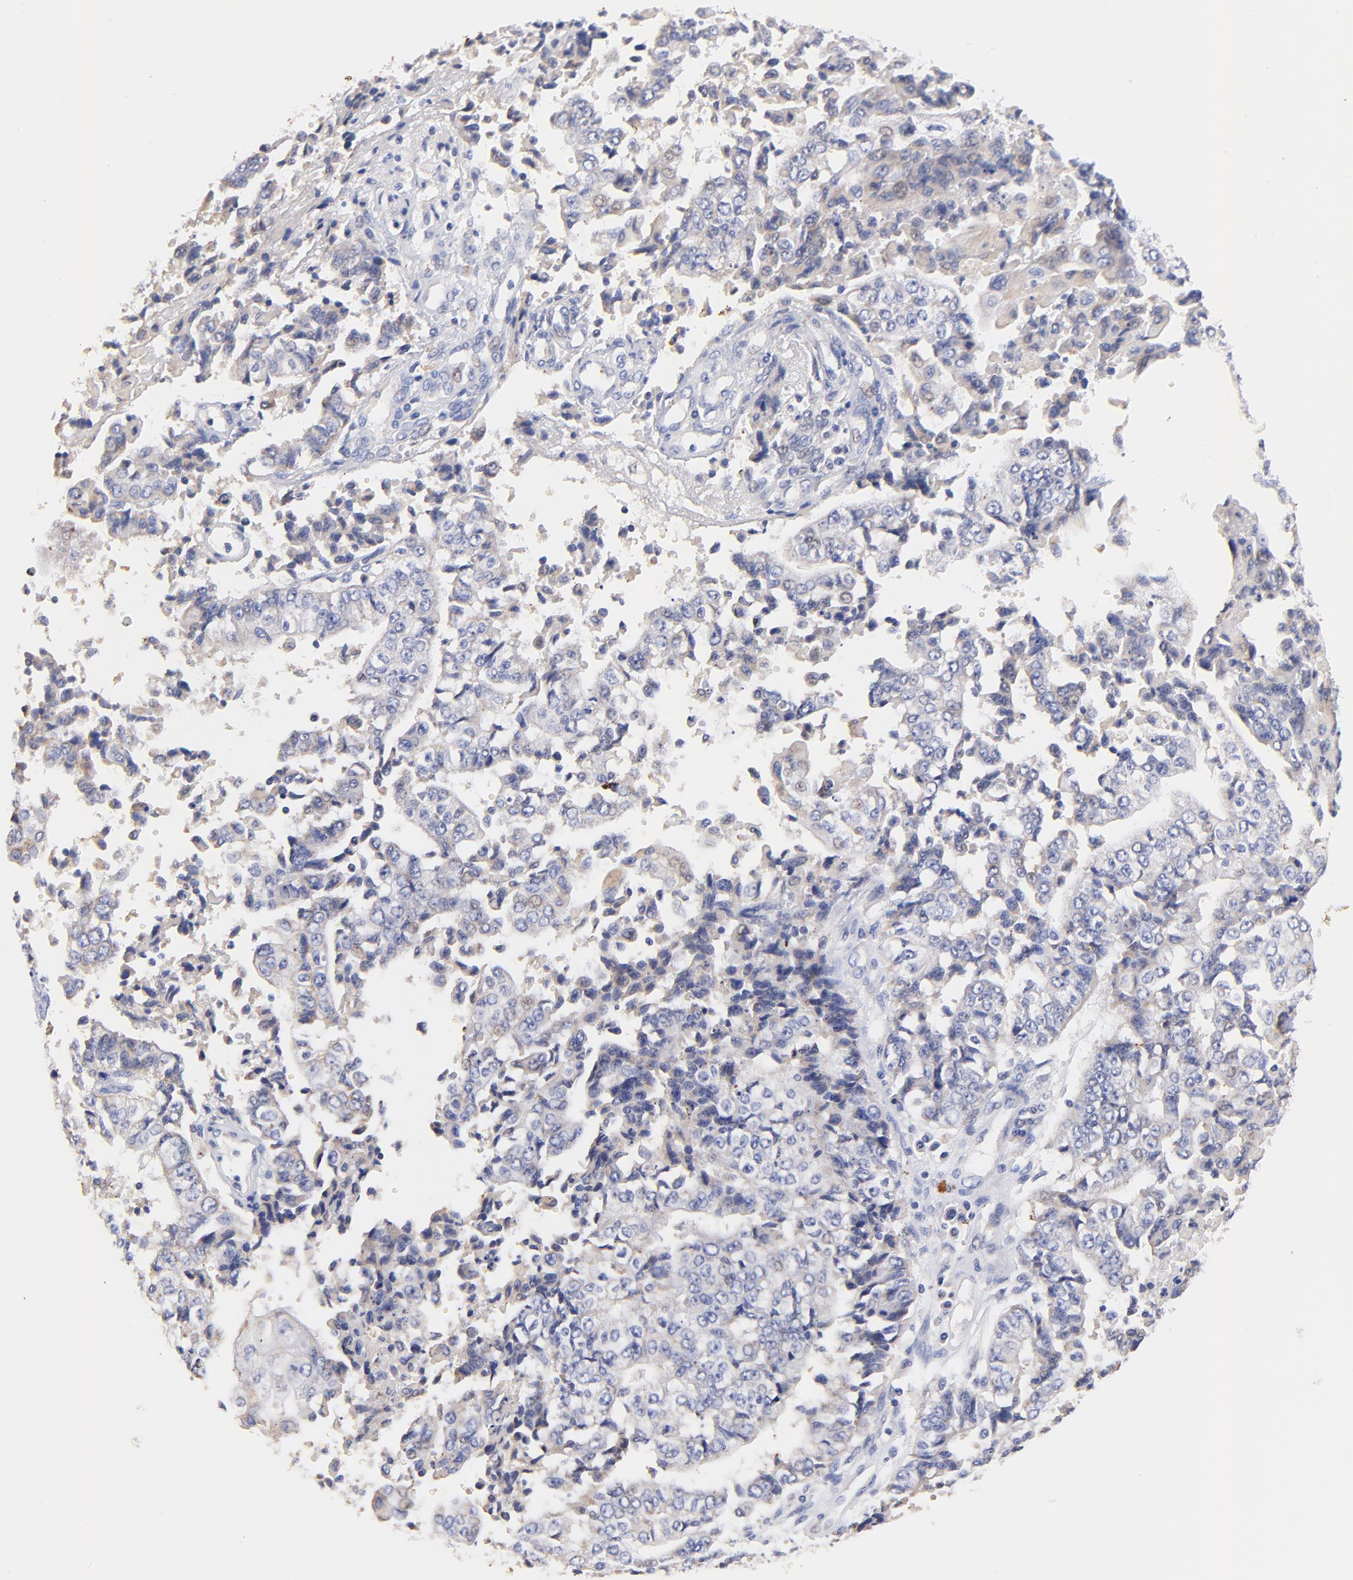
{"staining": {"intensity": "negative", "quantity": "none", "location": "none"}, "tissue": "endometrial cancer", "cell_type": "Tumor cells", "image_type": "cancer", "snomed": [{"axis": "morphology", "description": "Adenocarcinoma, NOS"}, {"axis": "topography", "description": "Endometrium"}], "caption": "Tumor cells are negative for brown protein staining in endometrial cancer. (DAB (3,3'-diaminobenzidine) immunohistochemistry, high magnification).", "gene": "IGLV7-43", "patient": {"sex": "female", "age": 75}}